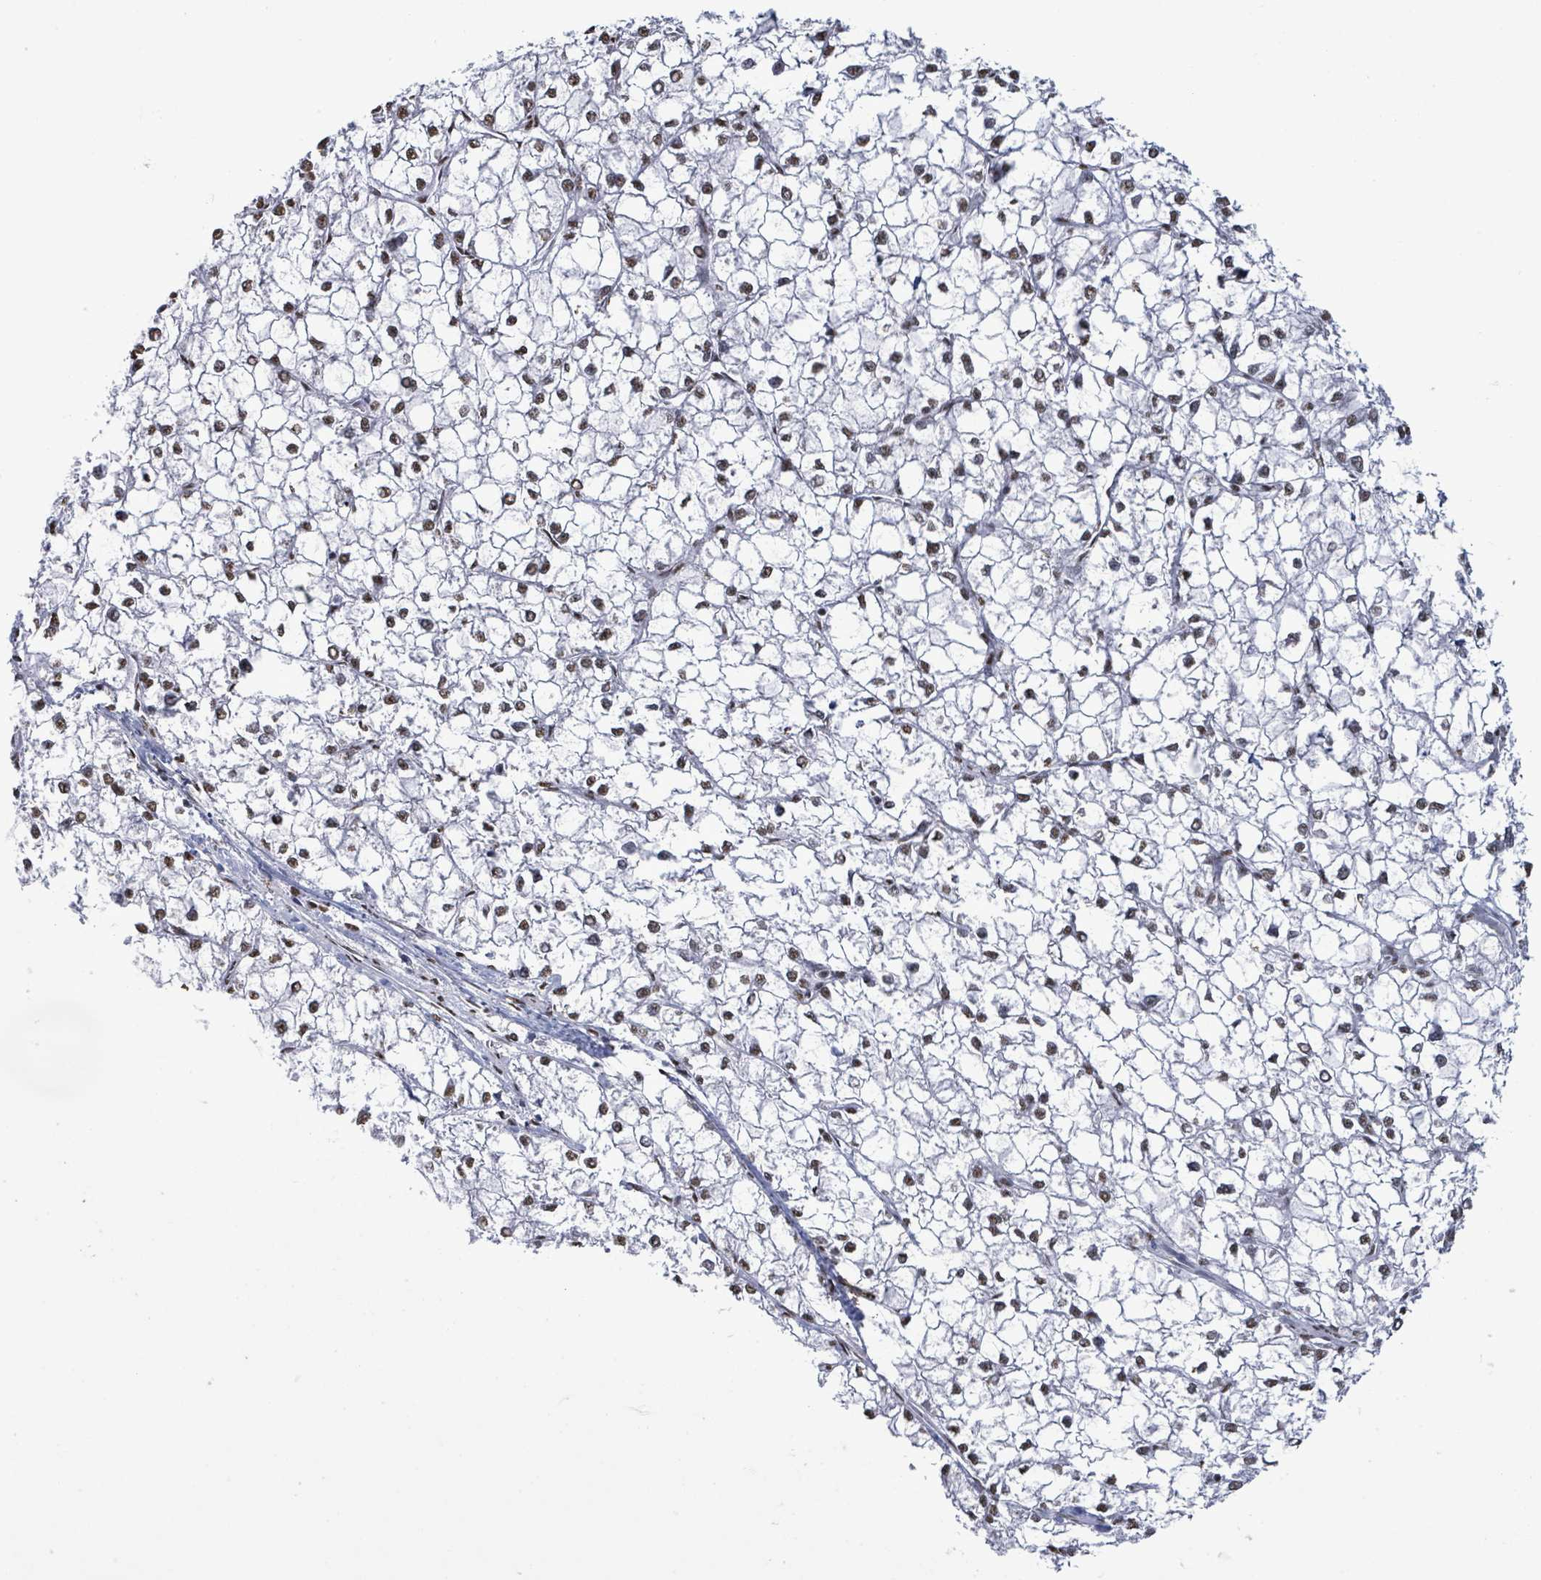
{"staining": {"intensity": "weak", "quantity": ">75%", "location": "nuclear"}, "tissue": "liver cancer", "cell_type": "Tumor cells", "image_type": "cancer", "snomed": [{"axis": "morphology", "description": "Carcinoma, Hepatocellular, NOS"}, {"axis": "topography", "description": "Liver"}], "caption": "Immunohistochemistry staining of liver cancer, which shows low levels of weak nuclear staining in about >75% of tumor cells indicating weak nuclear protein staining. The staining was performed using DAB (3,3'-diaminobenzidine) (brown) for protein detection and nuclei were counterstained in hematoxylin (blue).", "gene": "SAMD14", "patient": {"sex": "female", "age": 43}}